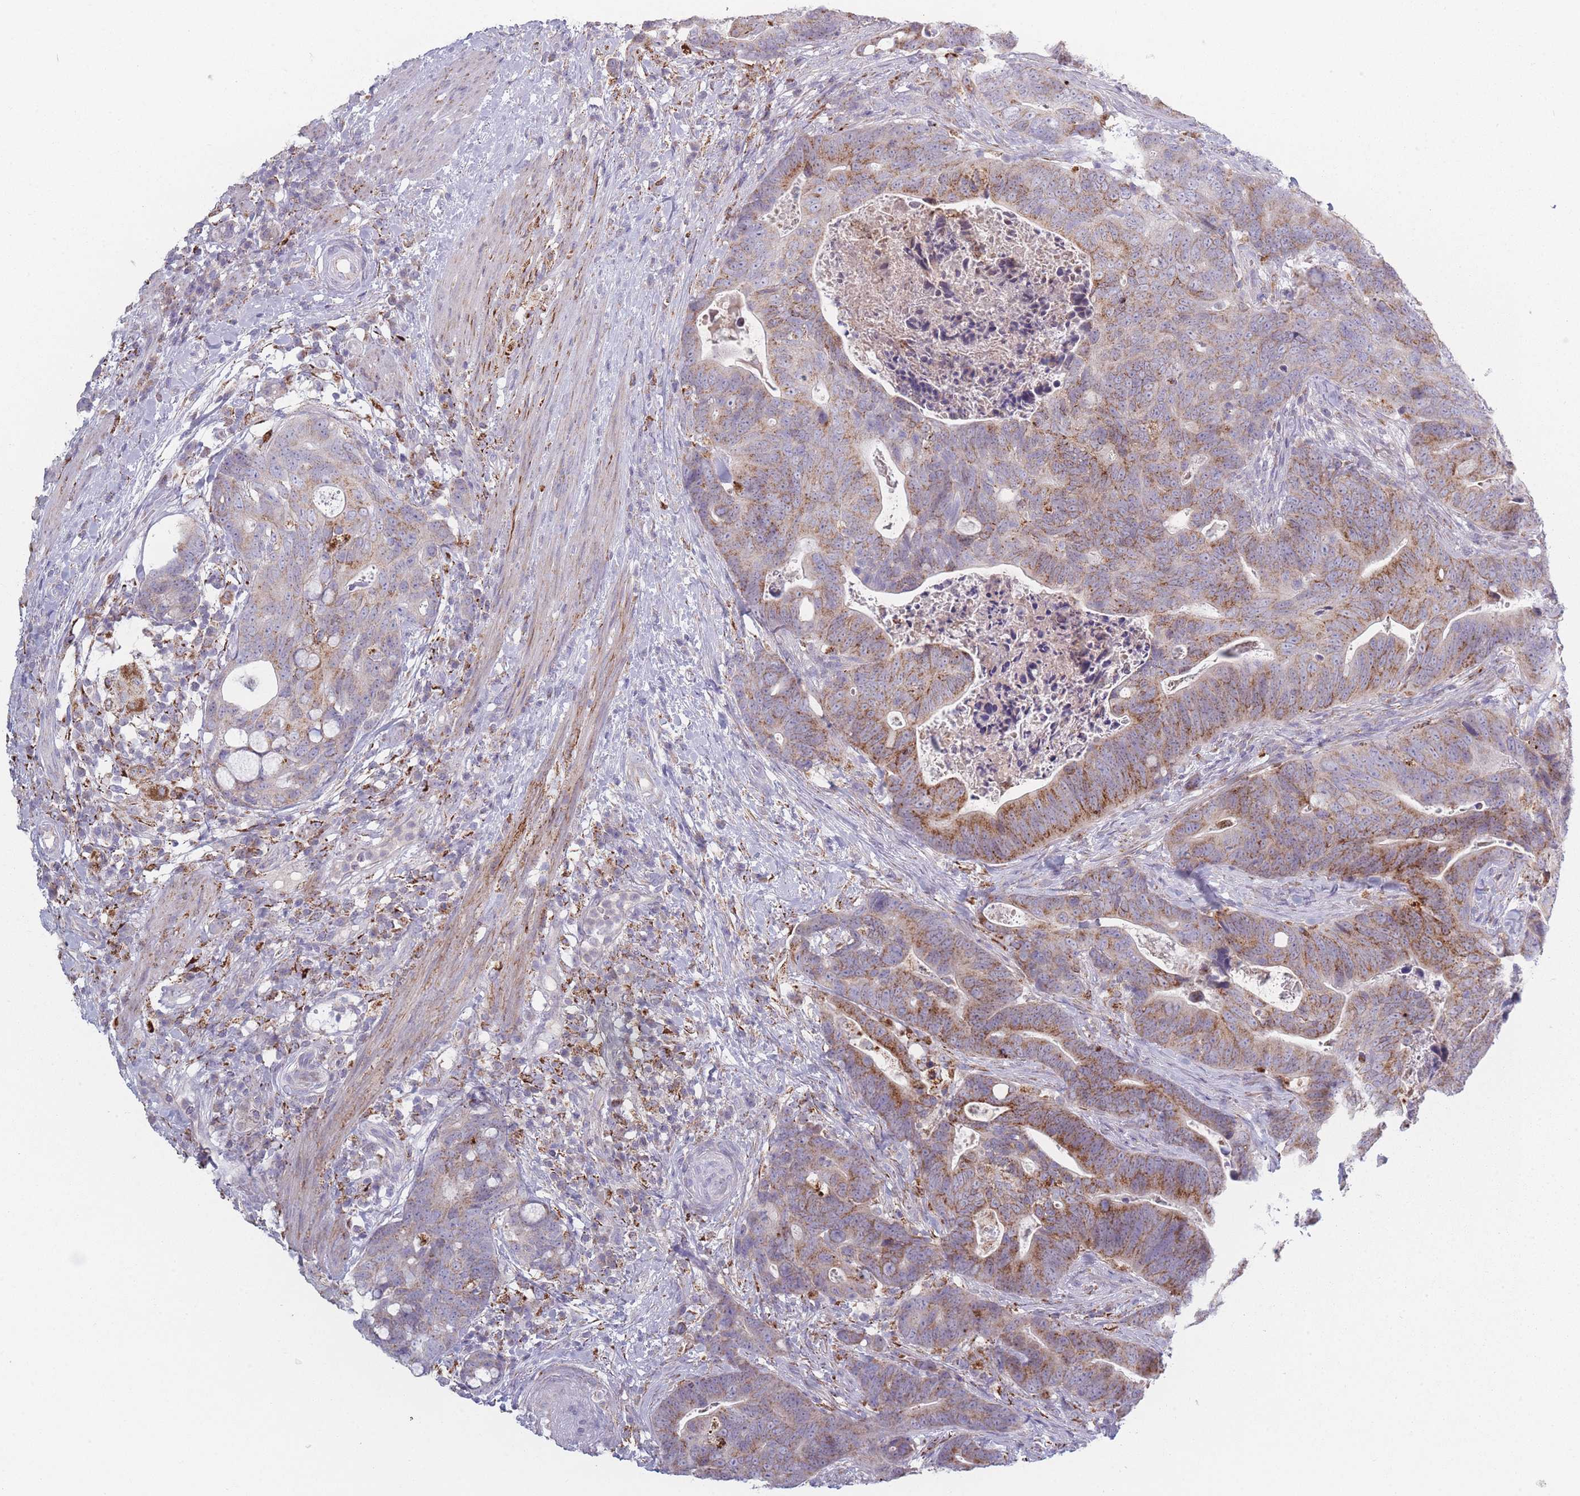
{"staining": {"intensity": "moderate", "quantity": ">75%", "location": "cytoplasmic/membranous"}, "tissue": "colorectal cancer", "cell_type": "Tumor cells", "image_type": "cancer", "snomed": [{"axis": "morphology", "description": "Adenocarcinoma, NOS"}, {"axis": "topography", "description": "Colon"}], "caption": "Moderate cytoplasmic/membranous positivity is appreciated in about >75% of tumor cells in colorectal cancer.", "gene": "PEX11B", "patient": {"sex": "female", "age": 82}}